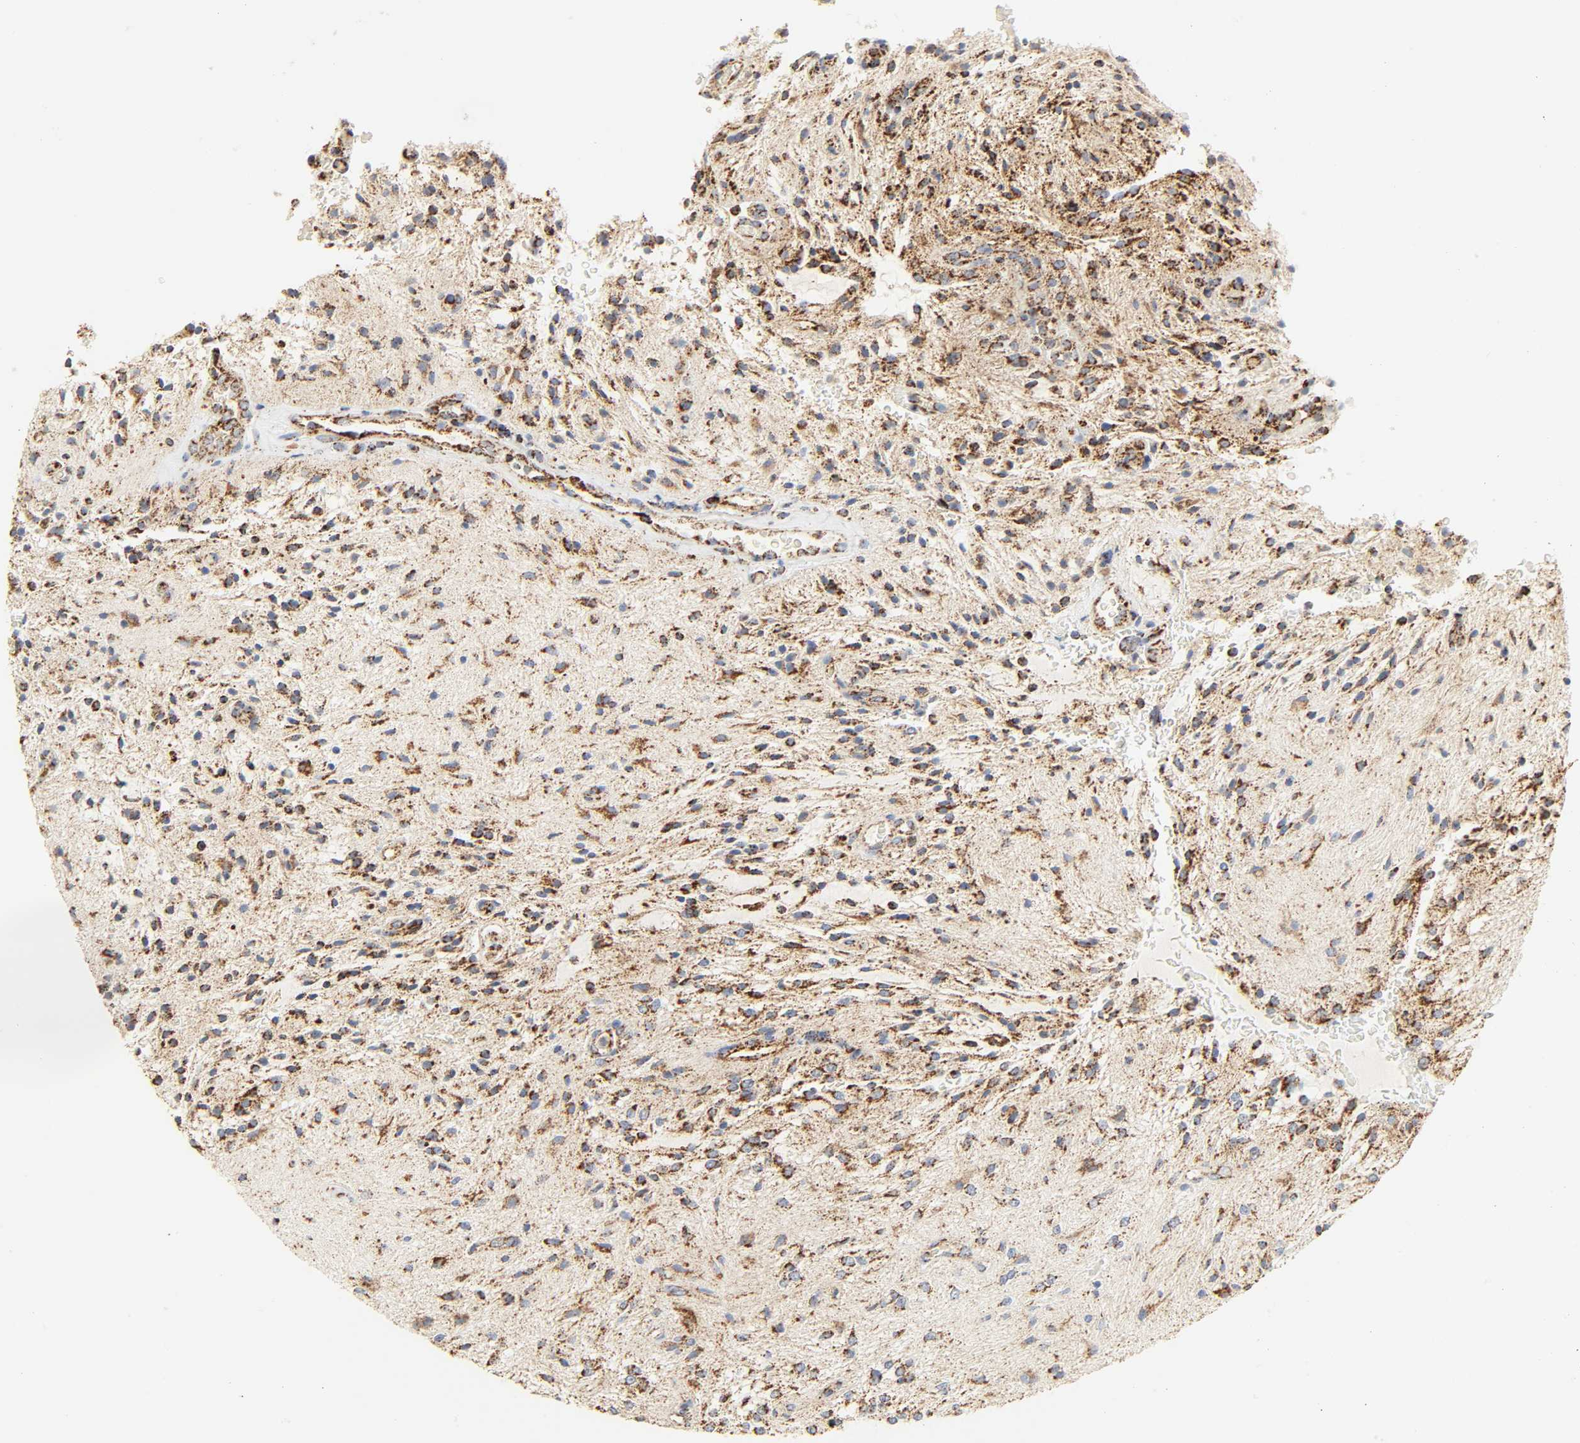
{"staining": {"intensity": "moderate", "quantity": ">75%", "location": "cytoplasmic/membranous"}, "tissue": "glioma", "cell_type": "Tumor cells", "image_type": "cancer", "snomed": [{"axis": "morphology", "description": "Glioma, malignant, NOS"}, {"axis": "topography", "description": "Cerebellum"}], "caption": "Moderate cytoplasmic/membranous protein expression is seen in approximately >75% of tumor cells in glioma (malignant). (Brightfield microscopy of DAB IHC at high magnification).", "gene": "ACAT1", "patient": {"sex": "female", "age": 10}}